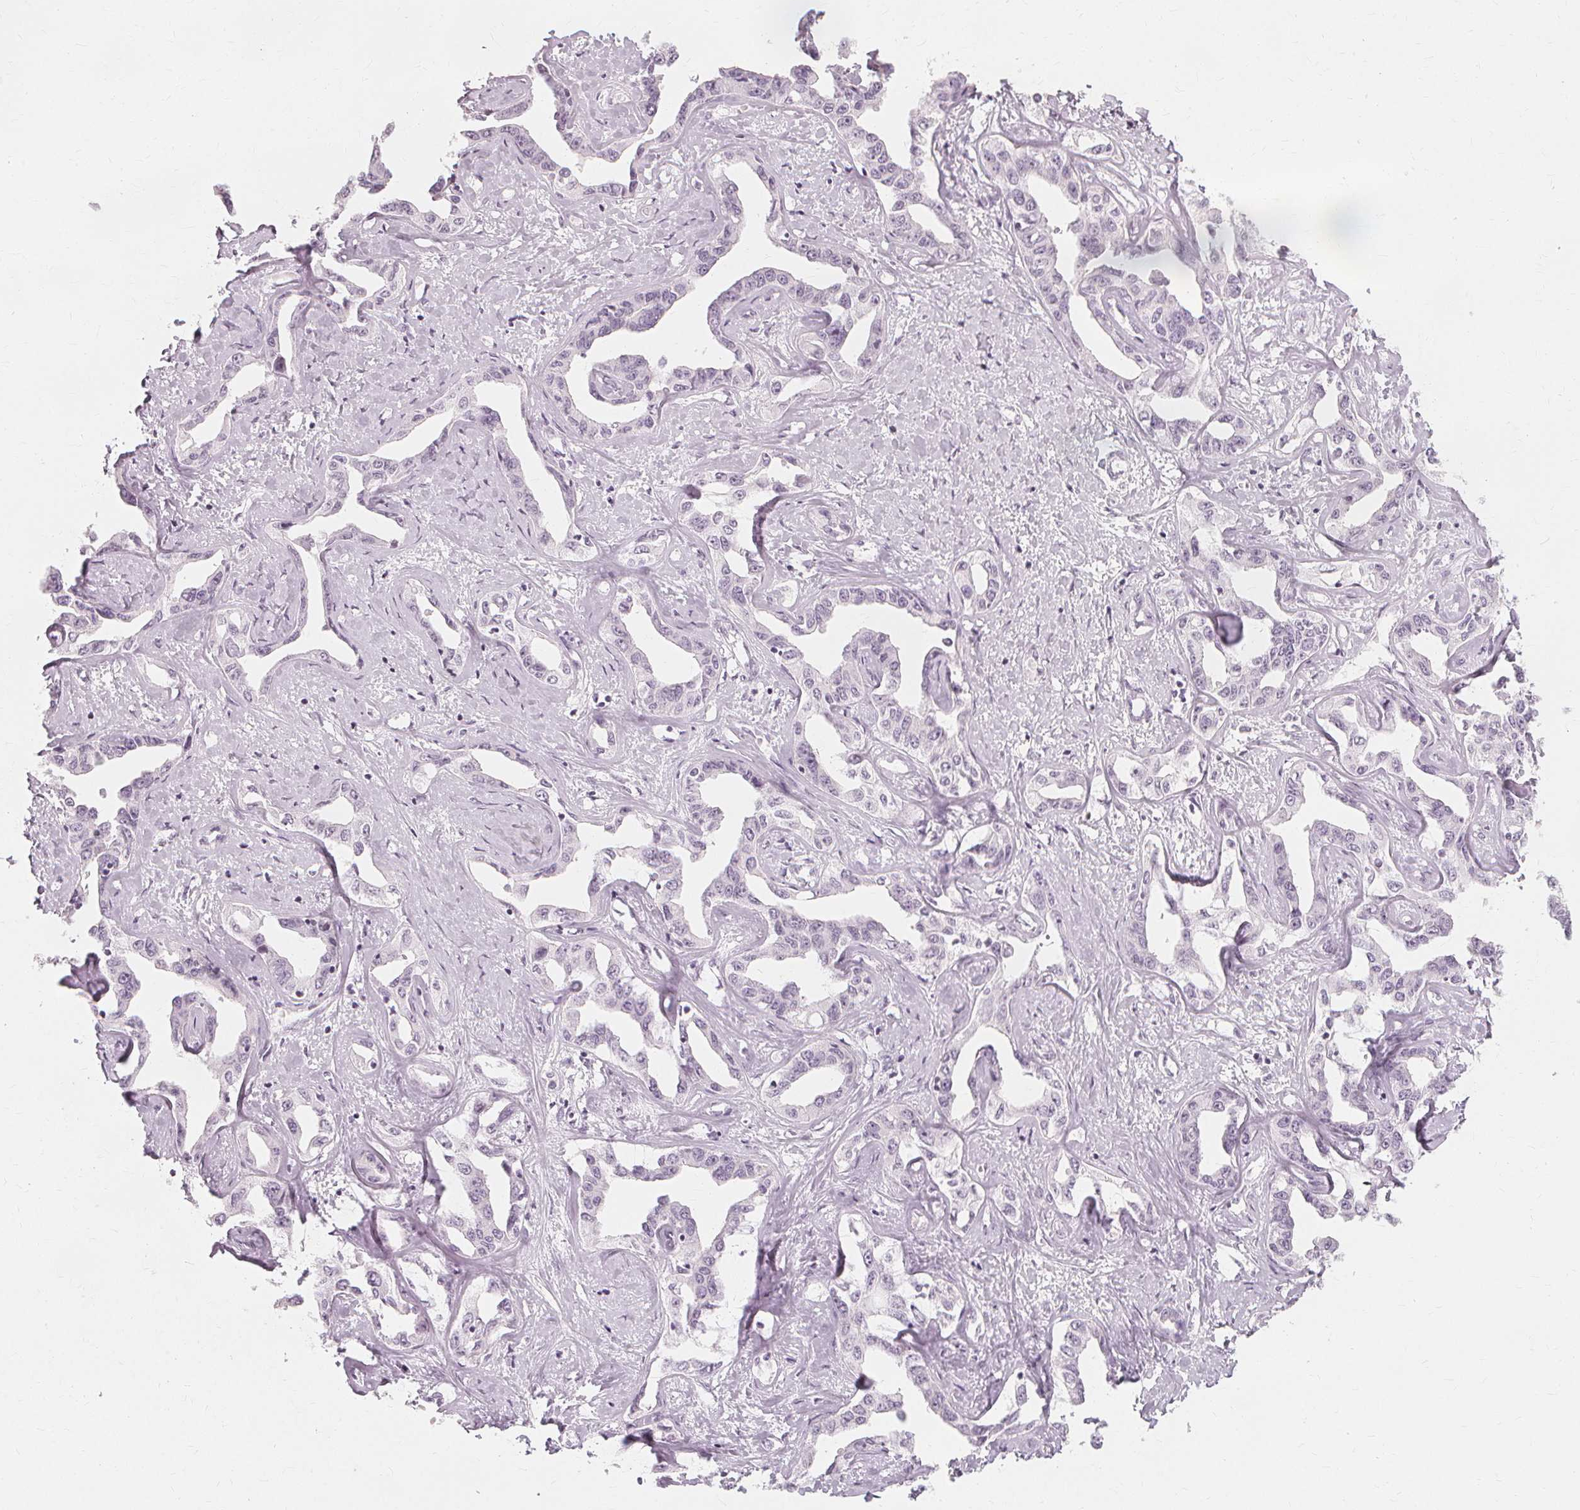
{"staining": {"intensity": "negative", "quantity": "none", "location": "none"}, "tissue": "liver cancer", "cell_type": "Tumor cells", "image_type": "cancer", "snomed": [{"axis": "morphology", "description": "Cholangiocarcinoma"}, {"axis": "topography", "description": "Liver"}], "caption": "Protein analysis of liver cholangiocarcinoma shows no significant positivity in tumor cells.", "gene": "NXPE1", "patient": {"sex": "male", "age": 59}}